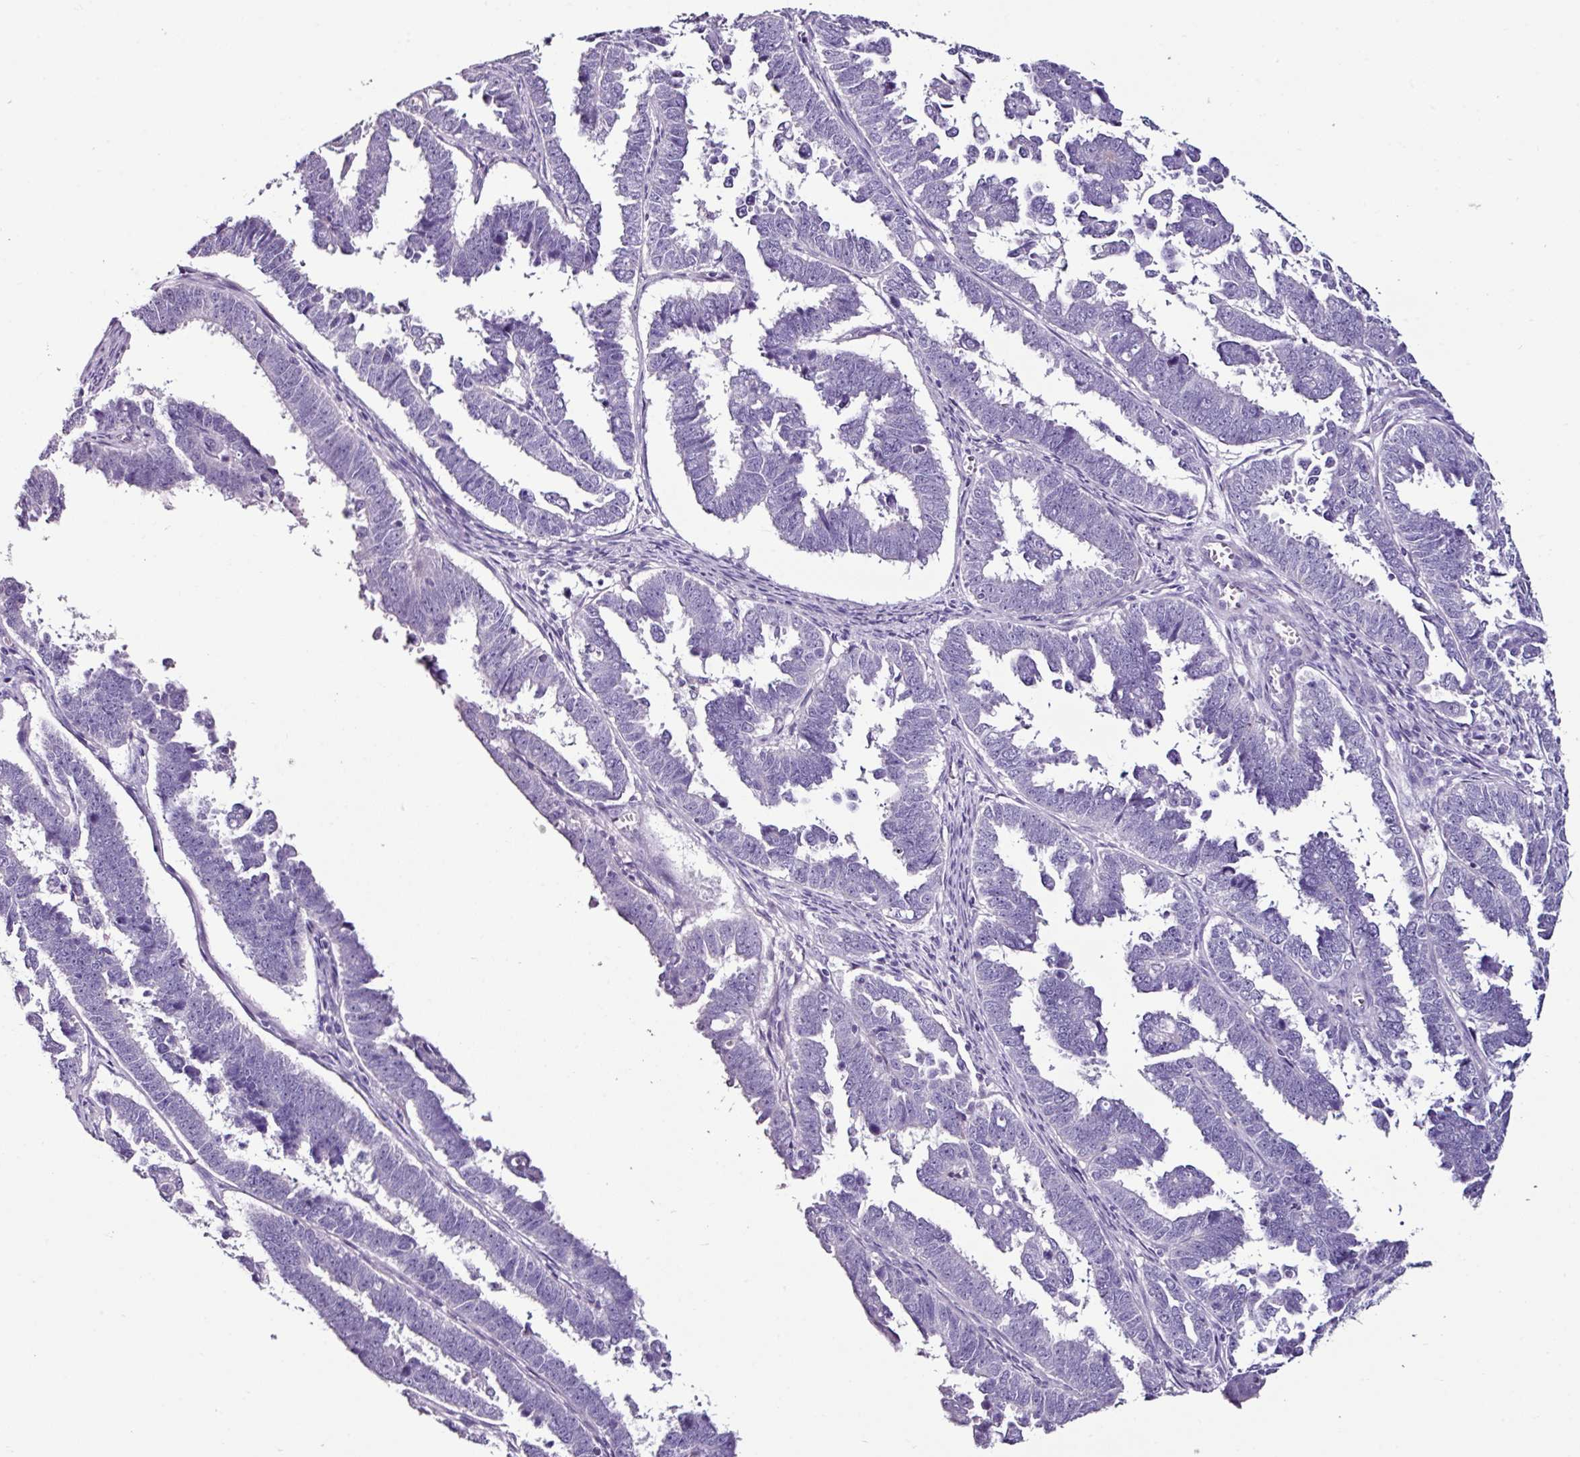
{"staining": {"intensity": "negative", "quantity": "none", "location": "none"}, "tissue": "endometrial cancer", "cell_type": "Tumor cells", "image_type": "cancer", "snomed": [{"axis": "morphology", "description": "Adenocarcinoma, NOS"}, {"axis": "topography", "description": "Endometrium"}], "caption": "High power microscopy micrograph of an immunohistochemistry micrograph of adenocarcinoma (endometrial), revealing no significant expression in tumor cells.", "gene": "GLP2R", "patient": {"sex": "female", "age": 75}}